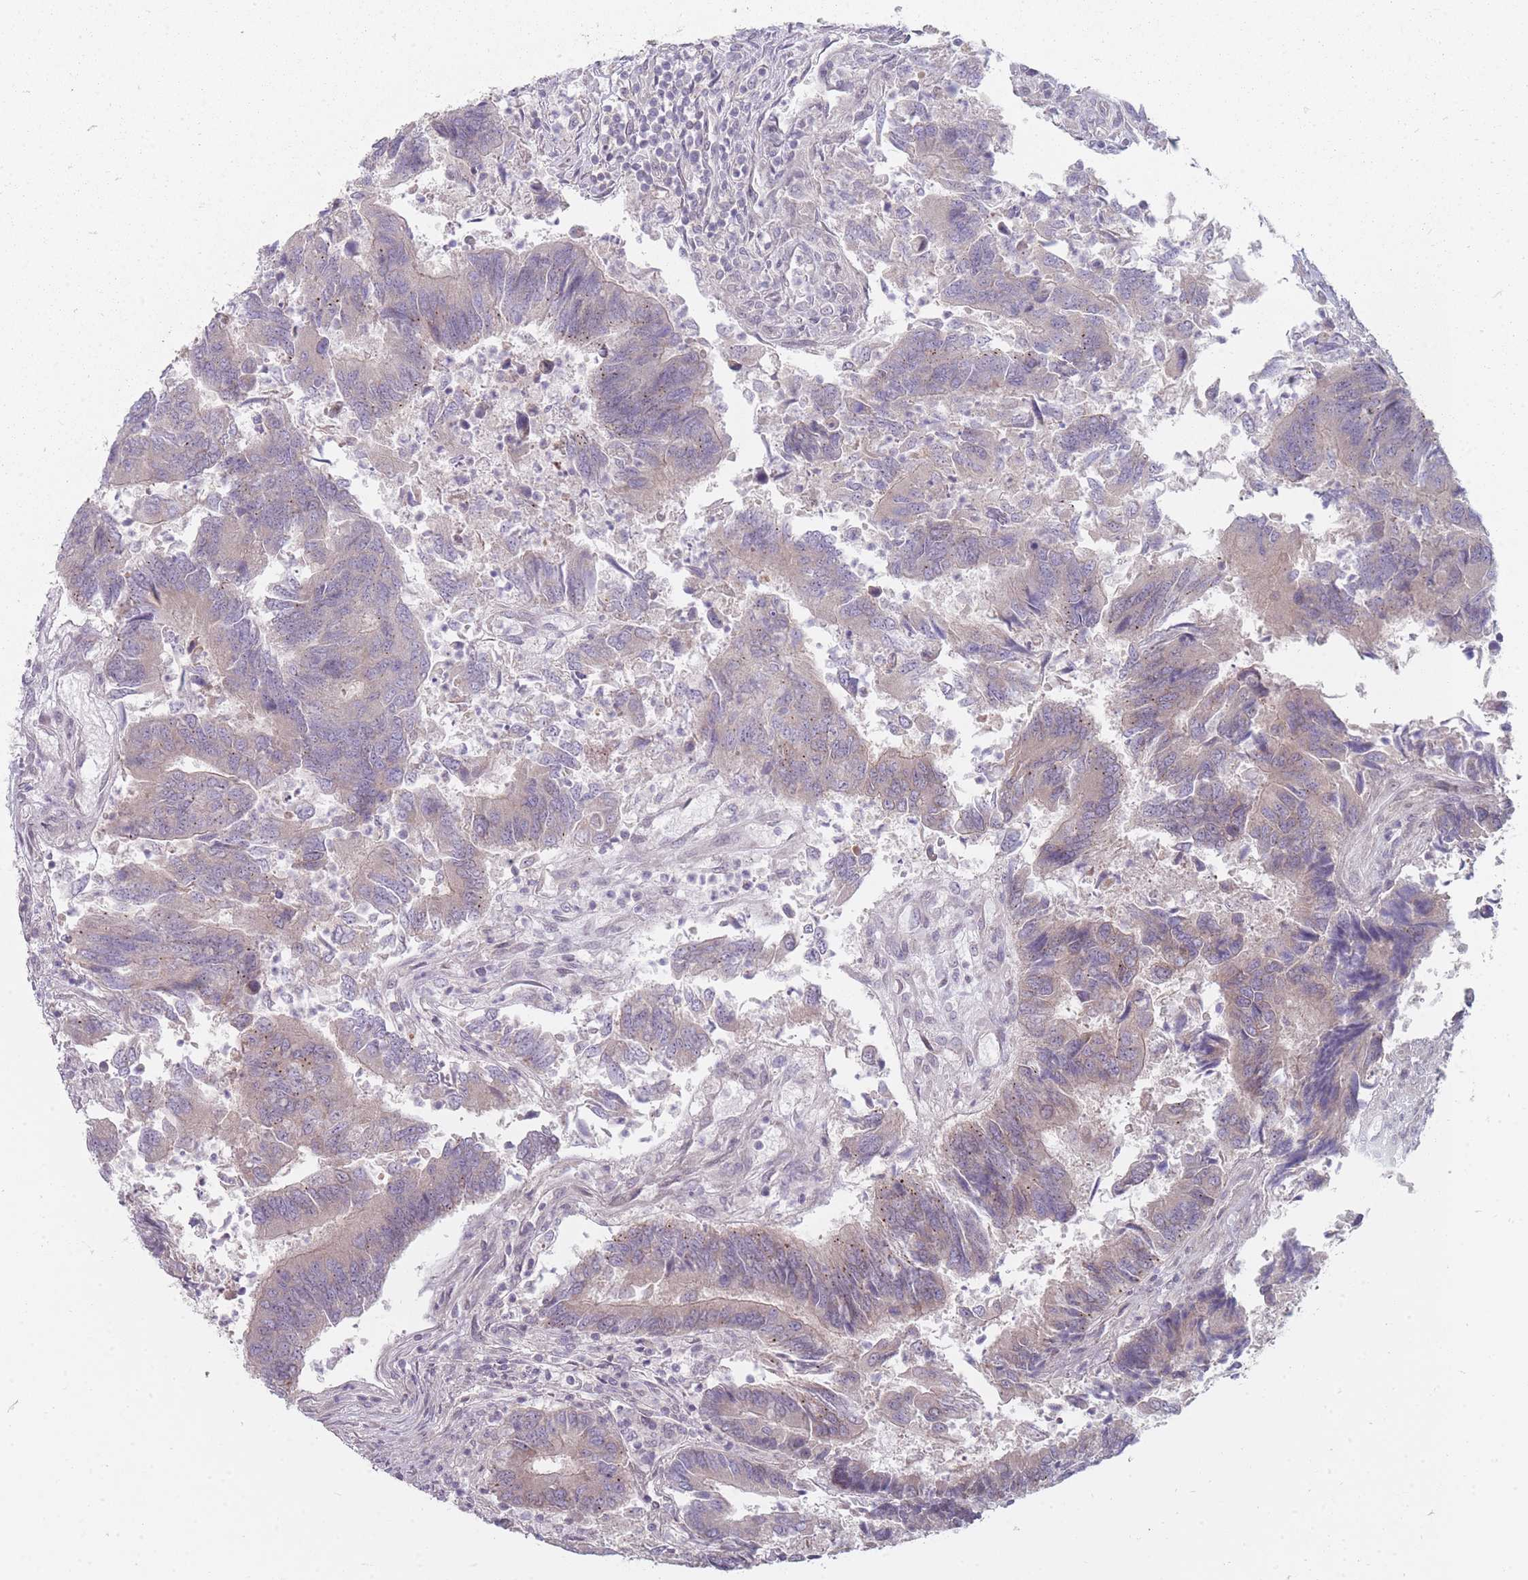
{"staining": {"intensity": "weak", "quantity": "<25%", "location": "cytoplasmic/membranous"}, "tissue": "colorectal cancer", "cell_type": "Tumor cells", "image_type": "cancer", "snomed": [{"axis": "morphology", "description": "Adenocarcinoma, NOS"}, {"axis": "topography", "description": "Colon"}], "caption": "Colorectal adenocarcinoma stained for a protein using immunohistochemistry (IHC) shows no positivity tumor cells.", "gene": "PCDH12", "patient": {"sex": "female", "age": 67}}